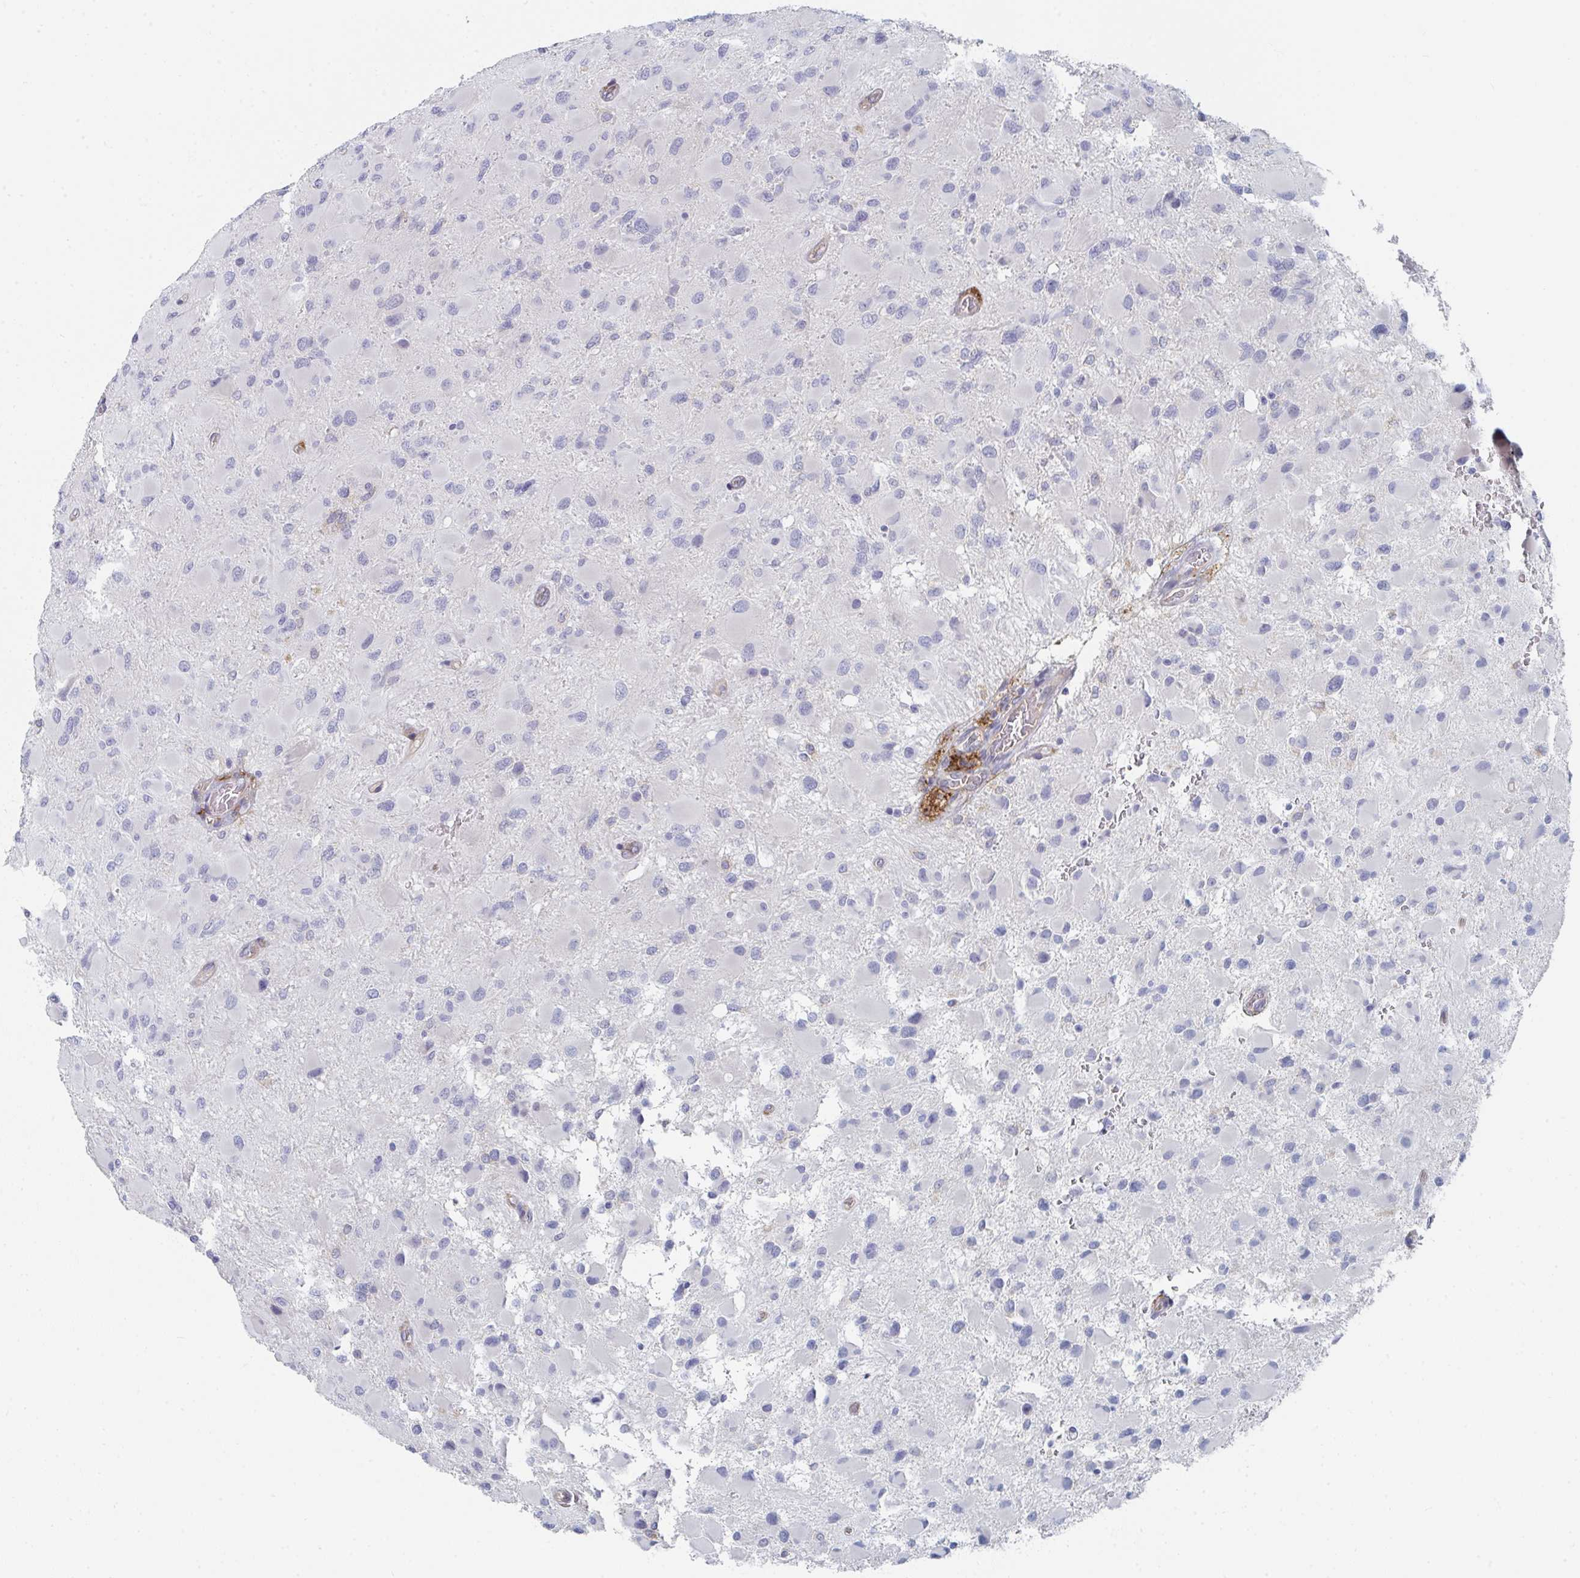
{"staining": {"intensity": "negative", "quantity": "none", "location": "none"}, "tissue": "glioma", "cell_type": "Tumor cells", "image_type": "cancer", "snomed": [{"axis": "morphology", "description": "Glioma, malignant, High grade"}, {"axis": "topography", "description": "Cerebral cortex"}], "caption": "DAB (3,3'-diaminobenzidine) immunohistochemical staining of glioma displays no significant positivity in tumor cells.", "gene": "DAB2", "patient": {"sex": "female", "age": 36}}